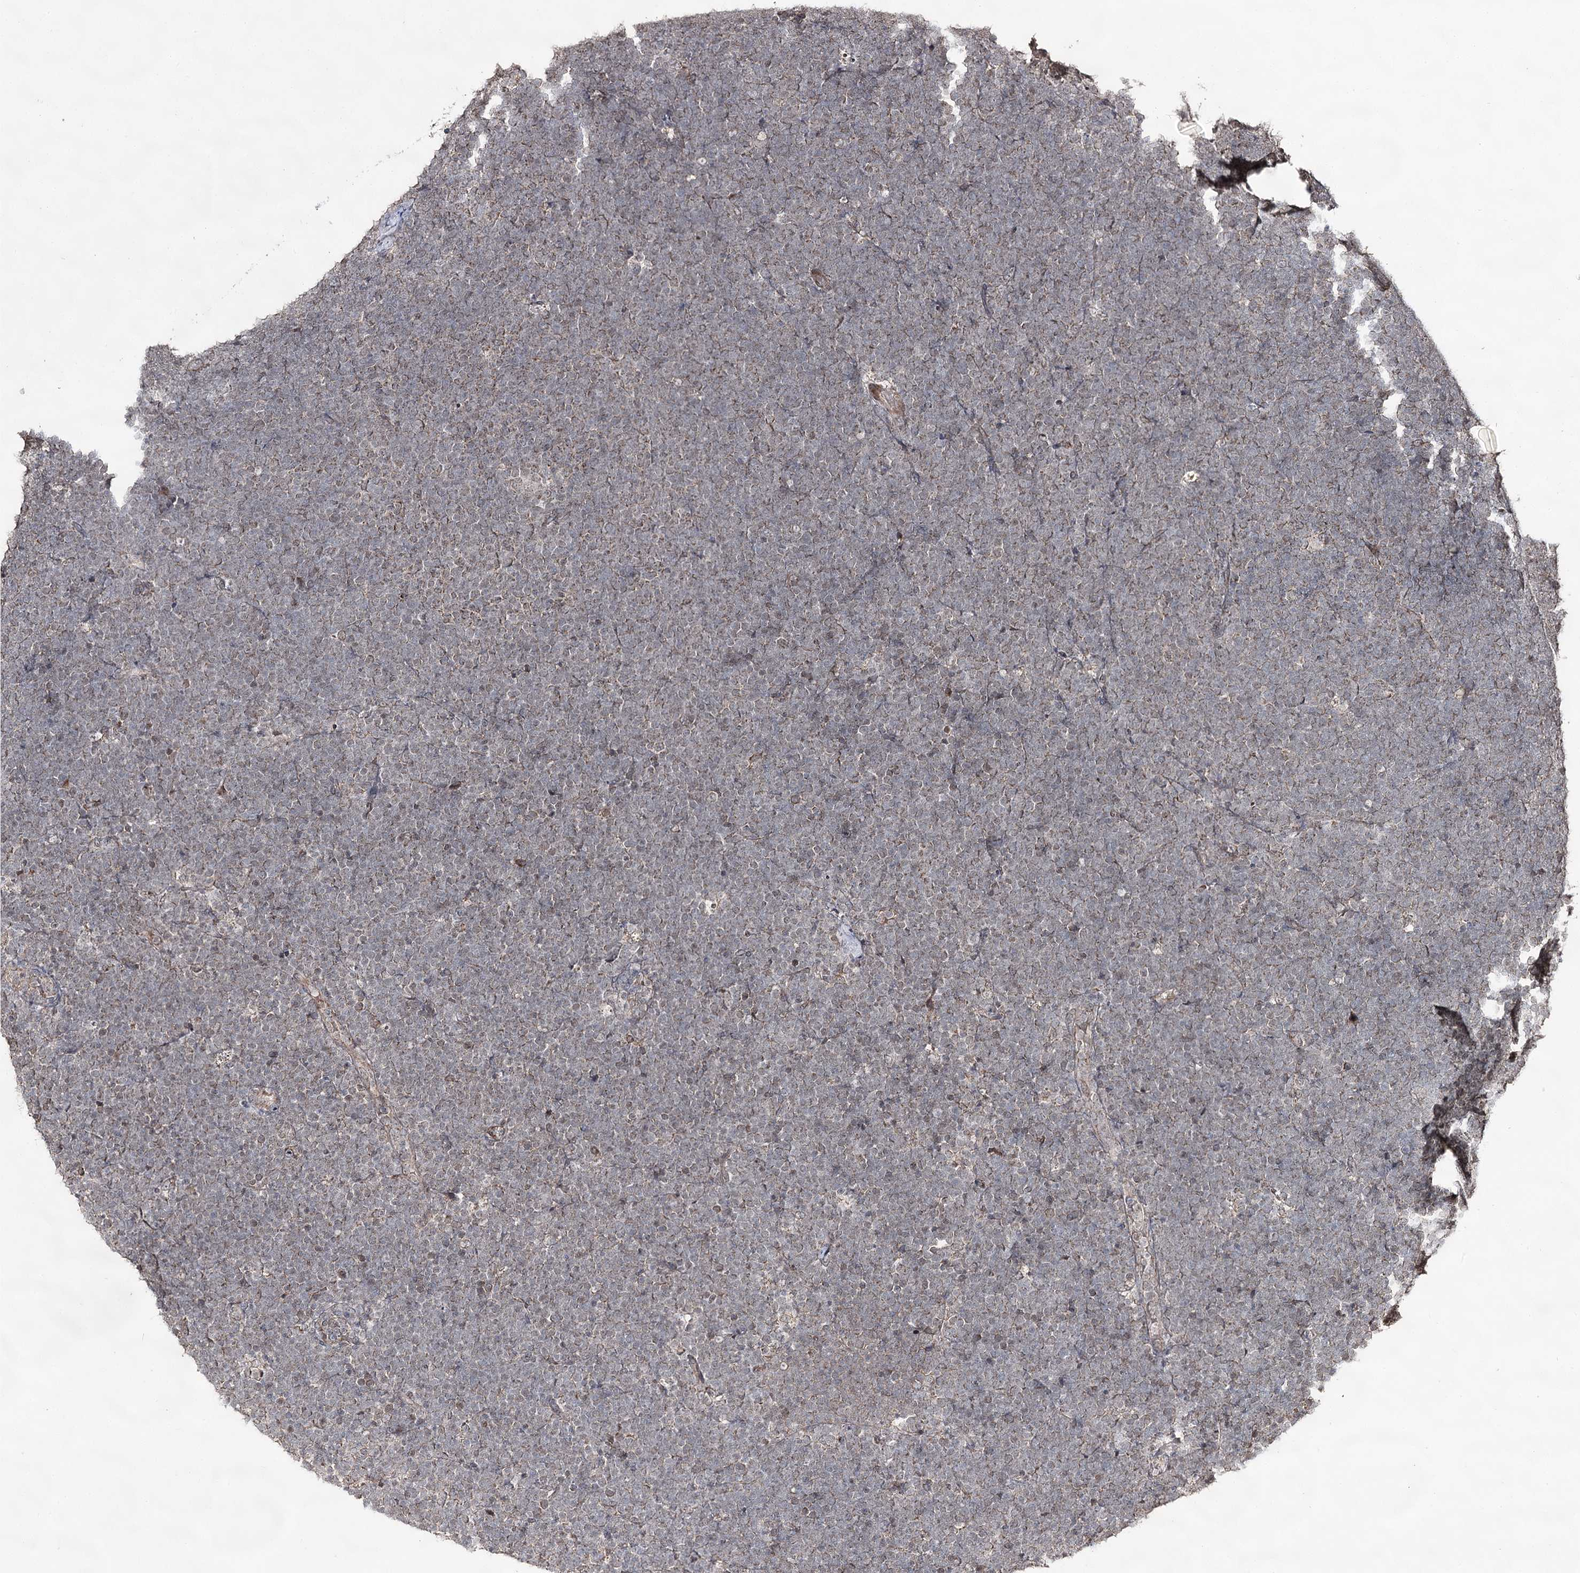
{"staining": {"intensity": "weak", "quantity": "25%-75%", "location": "cytoplasmic/membranous"}, "tissue": "lymphoma", "cell_type": "Tumor cells", "image_type": "cancer", "snomed": [{"axis": "morphology", "description": "Malignant lymphoma, non-Hodgkin's type, High grade"}, {"axis": "topography", "description": "Lymph node"}], "caption": "High-power microscopy captured an immunohistochemistry photomicrograph of high-grade malignant lymphoma, non-Hodgkin's type, revealing weak cytoplasmic/membranous expression in approximately 25%-75% of tumor cells. (DAB IHC, brown staining for protein, blue staining for nuclei).", "gene": "ACTR6", "patient": {"sex": "male", "age": 13}}